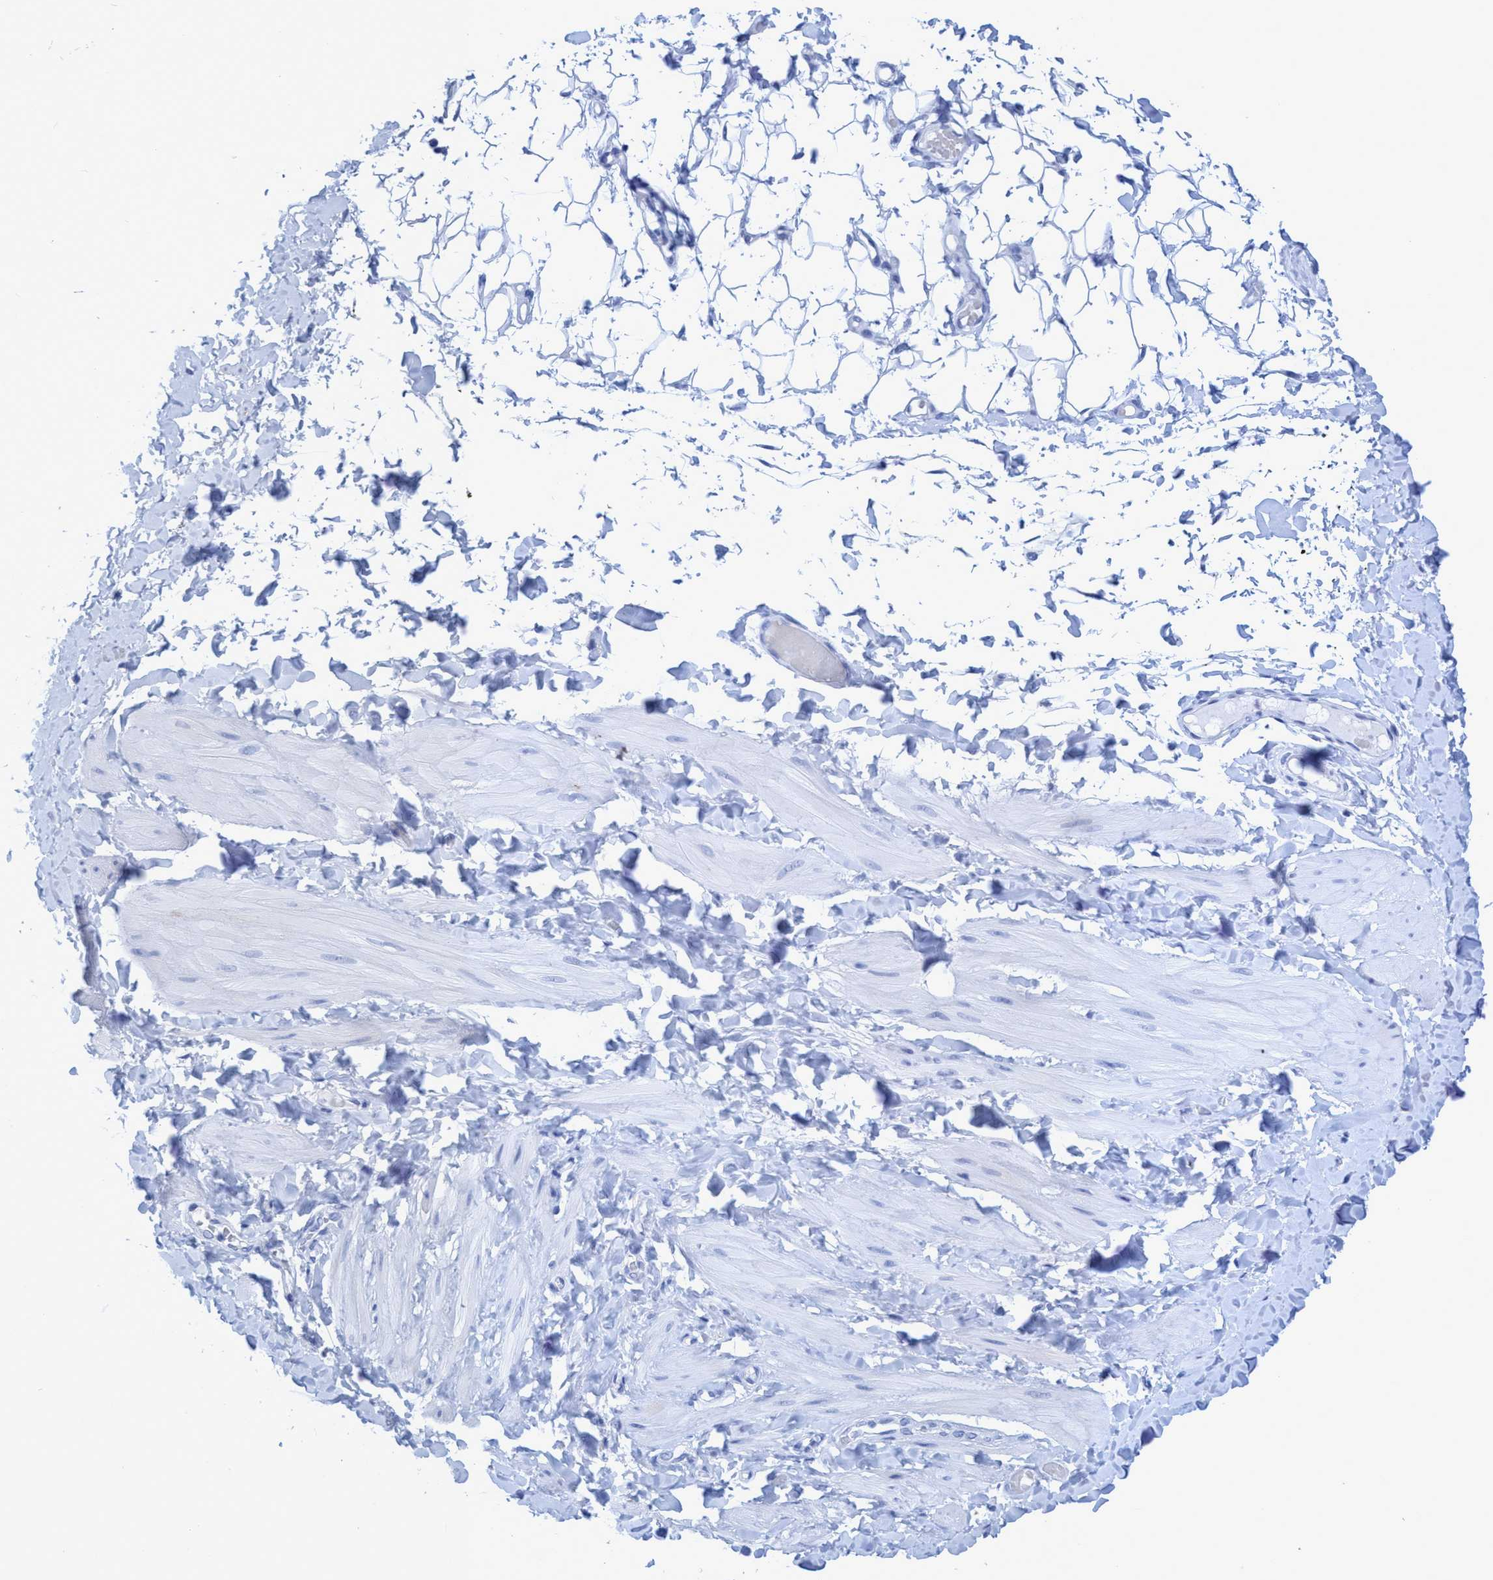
{"staining": {"intensity": "negative", "quantity": "none", "location": "none"}, "tissue": "adipose tissue", "cell_type": "Adipocytes", "image_type": "normal", "snomed": [{"axis": "morphology", "description": "Normal tissue, NOS"}, {"axis": "topography", "description": "Adipose tissue"}, {"axis": "topography", "description": "Vascular tissue"}, {"axis": "topography", "description": "Peripheral nerve tissue"}], "caption": "Human adipose tissue stained for a protein using IHC displays no staining in adipocytes.", "gene": "PLPPR1", "patient": {"sex": "male", "age": 25}}